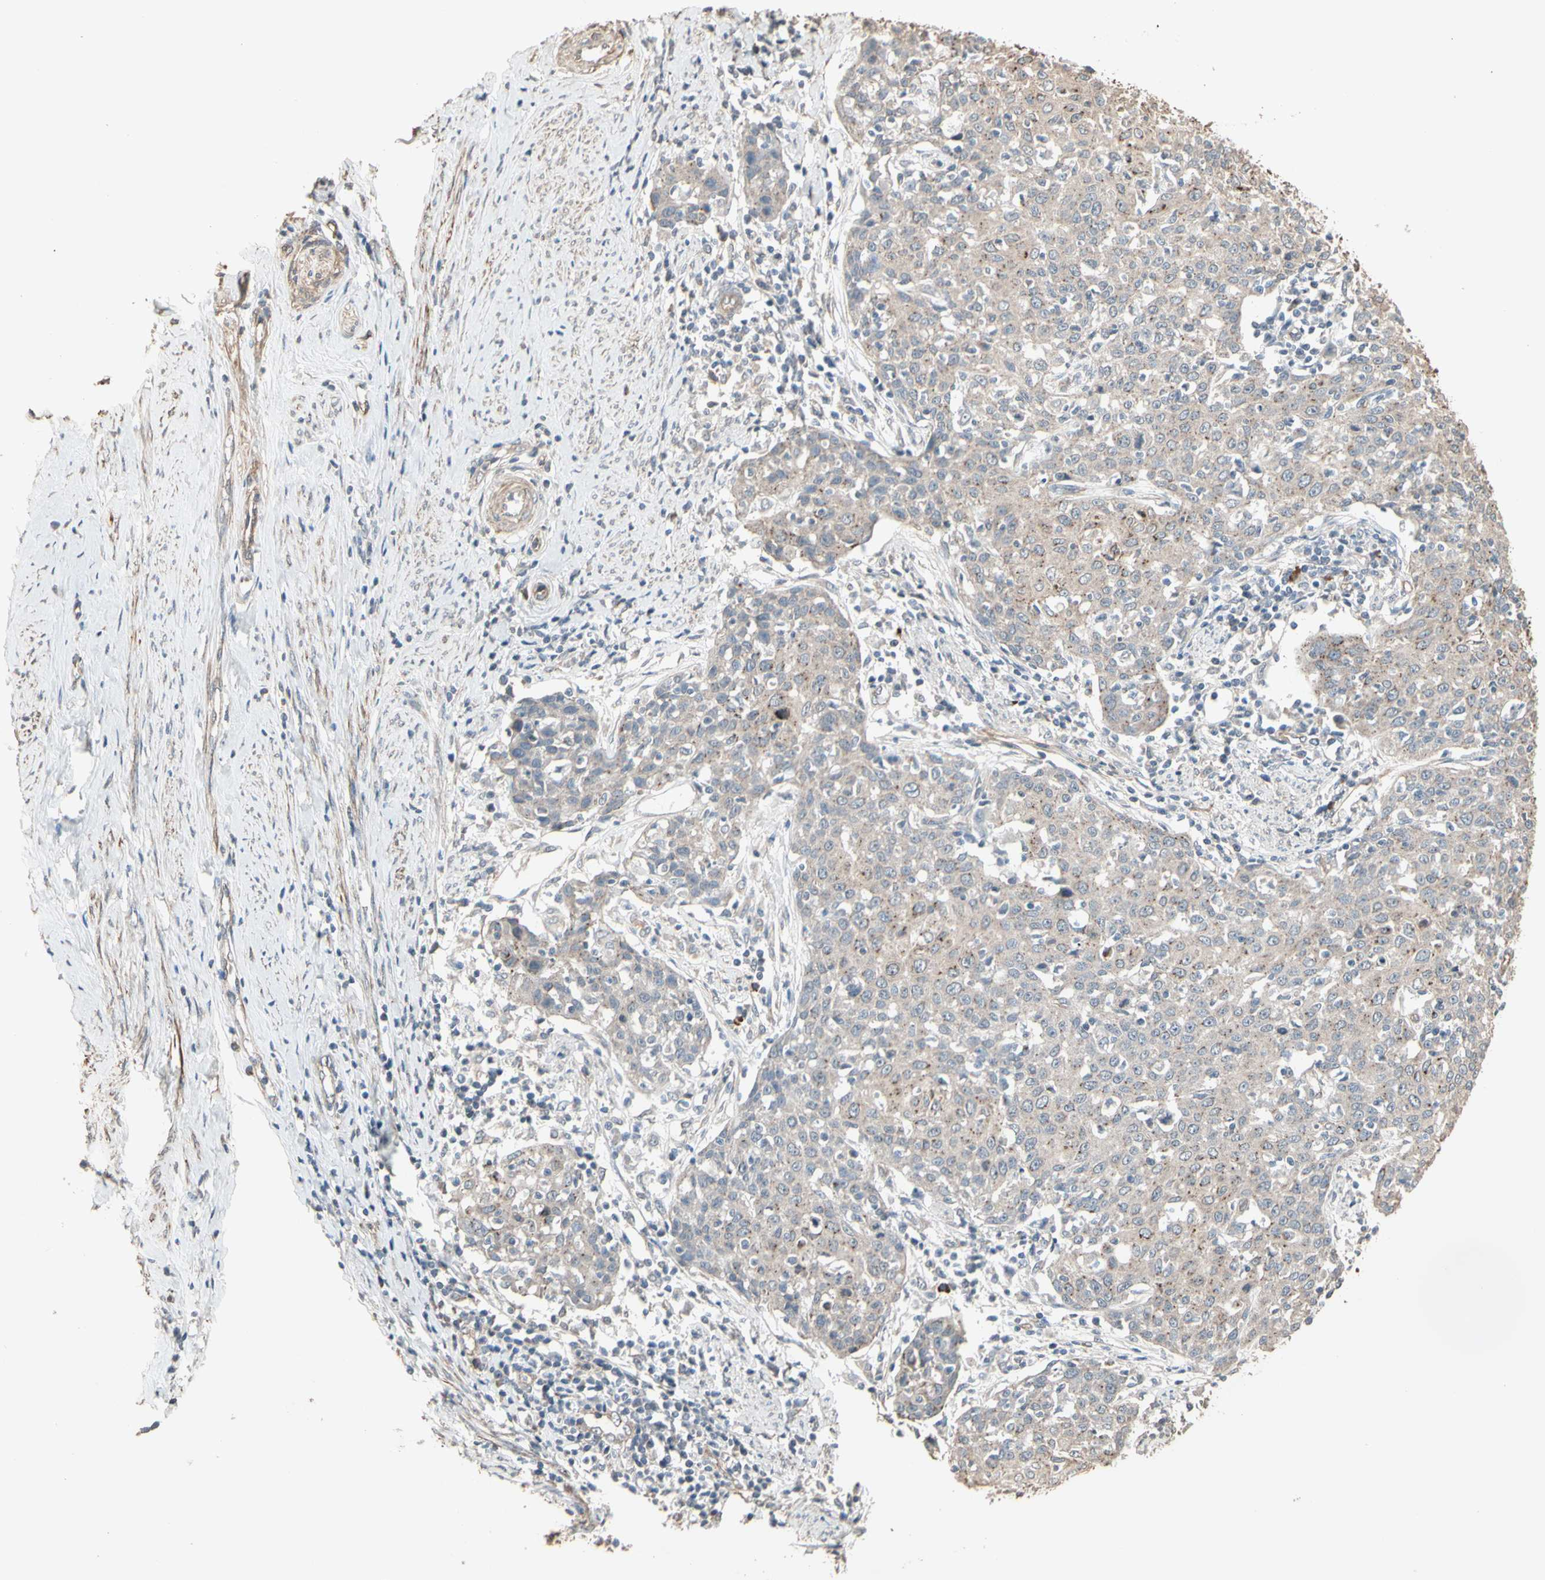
{"staining": {"intensity": "weak", "quantity": ">75%", "location": "cytoplasmic/membranous"}, "tissue": "cervical cancer", "cell_type": "Tumor cells", "image_type": "cancer", "snomed": [{"axis": "morphology", "description": "Squamous cell carcinoma, NOS"}, {"axis": "topography", "description": "Cervix"}], "caption": "IHC photomicrograph of human cervical squamous cell carcinoma stained for a protein (brown), which demonstrates low levels of weak cytoplasmic/membranous staining in approximately >75% of tumor cells.", "gene": "GALNT3", "patient": {"sex": "female", "age": 38}}